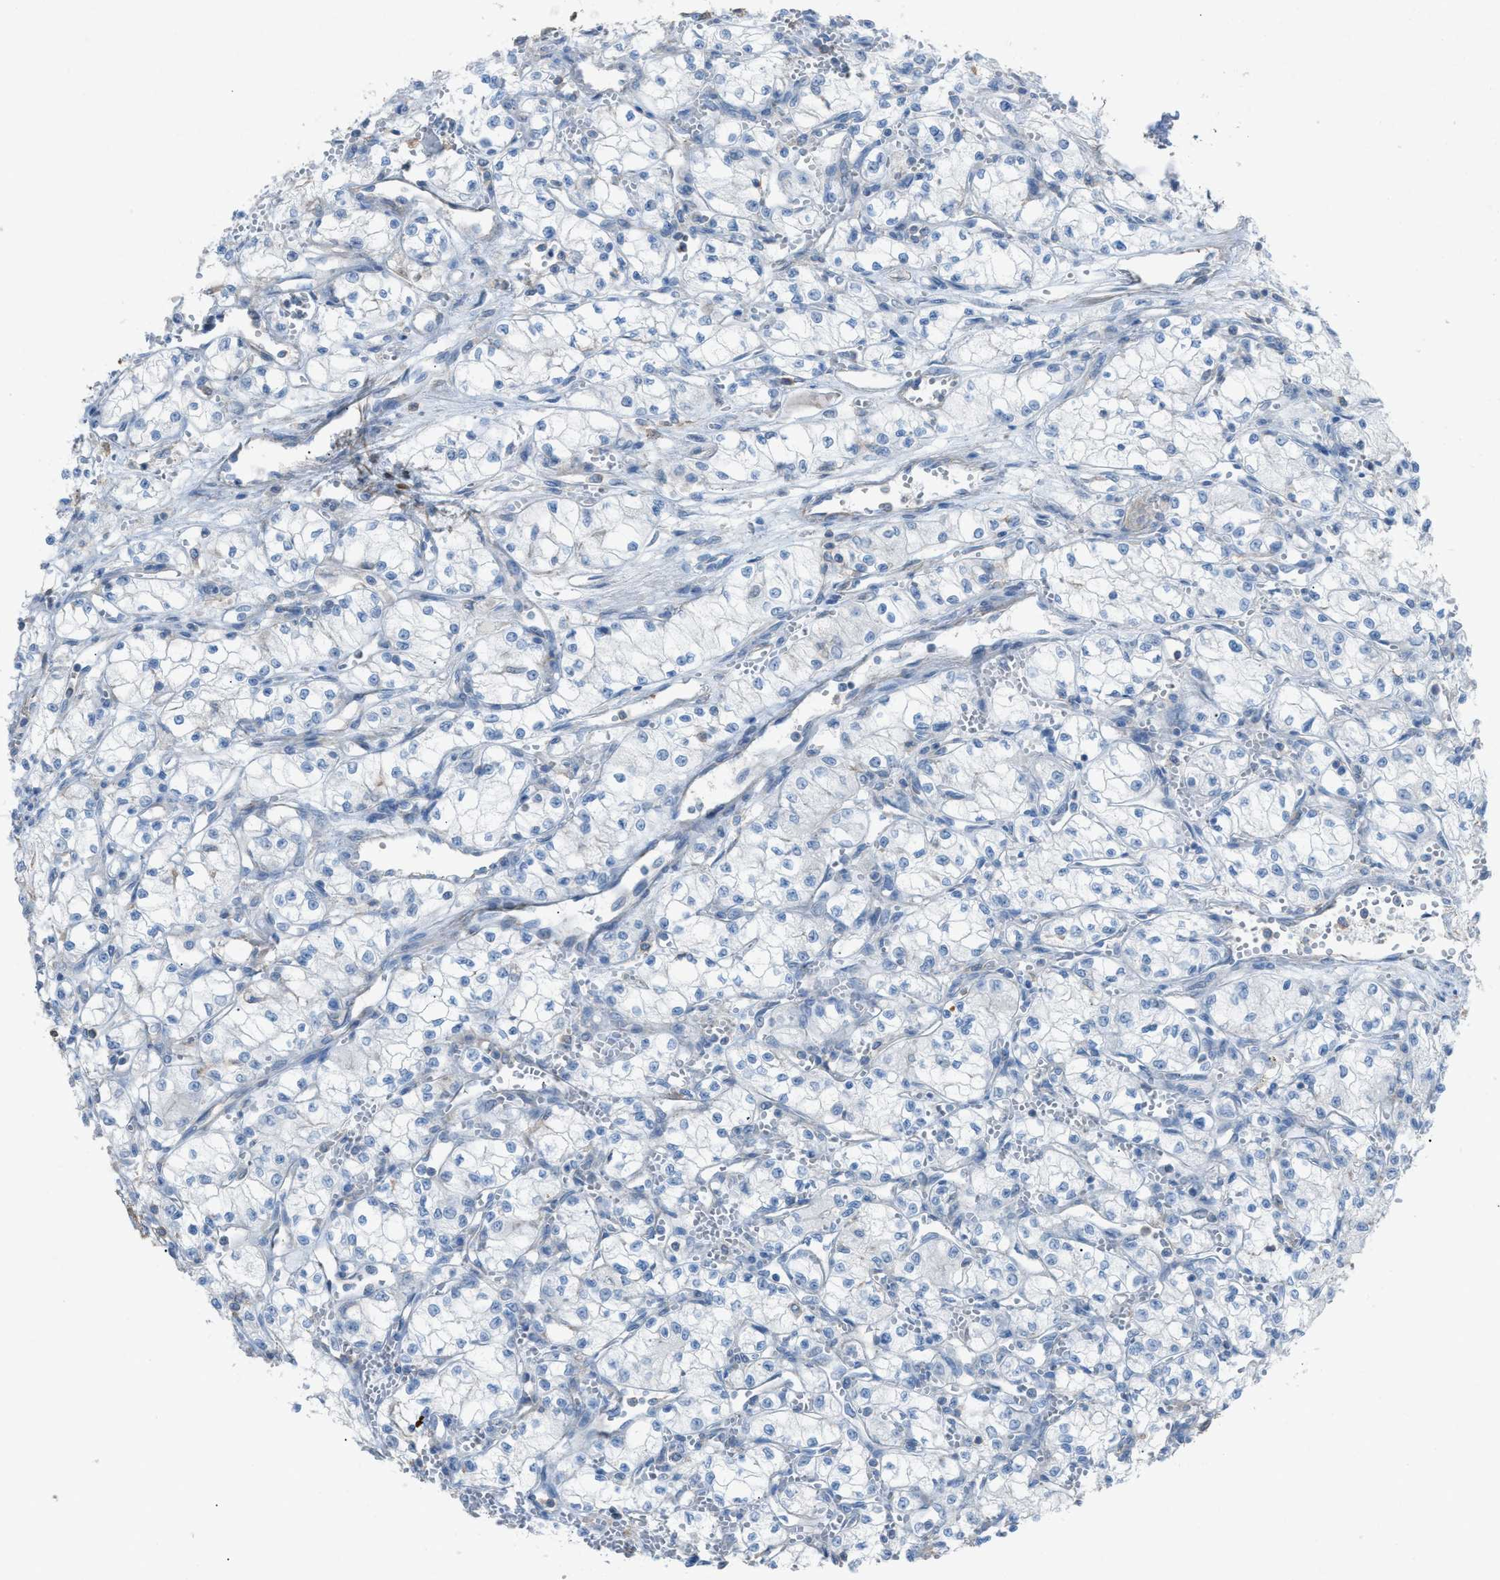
{"staining": {"intensity": "negative", "quantity": "none", "location": "none"}, "tissue": "renal cancer", "cell_type": "Tumor cells", "image_type": "cancer", "snomed": [{"axis": "morphology", "description": "Normal tissue, NOS"}, {"axis": "morphology", "description": "Adenocarcinoma, NOS"}, {"axis": "topography", "description": "Kidney"}], "caption": "There is no significant staining in tumor cells of renal adenocarcinoma. Brightfield microscopy of IHC stained with DAB (brown) and hematoxylin (blue), captured at high magnification.", "gene": "NCK2", "patient": {"sex": "male", "age": 59}}